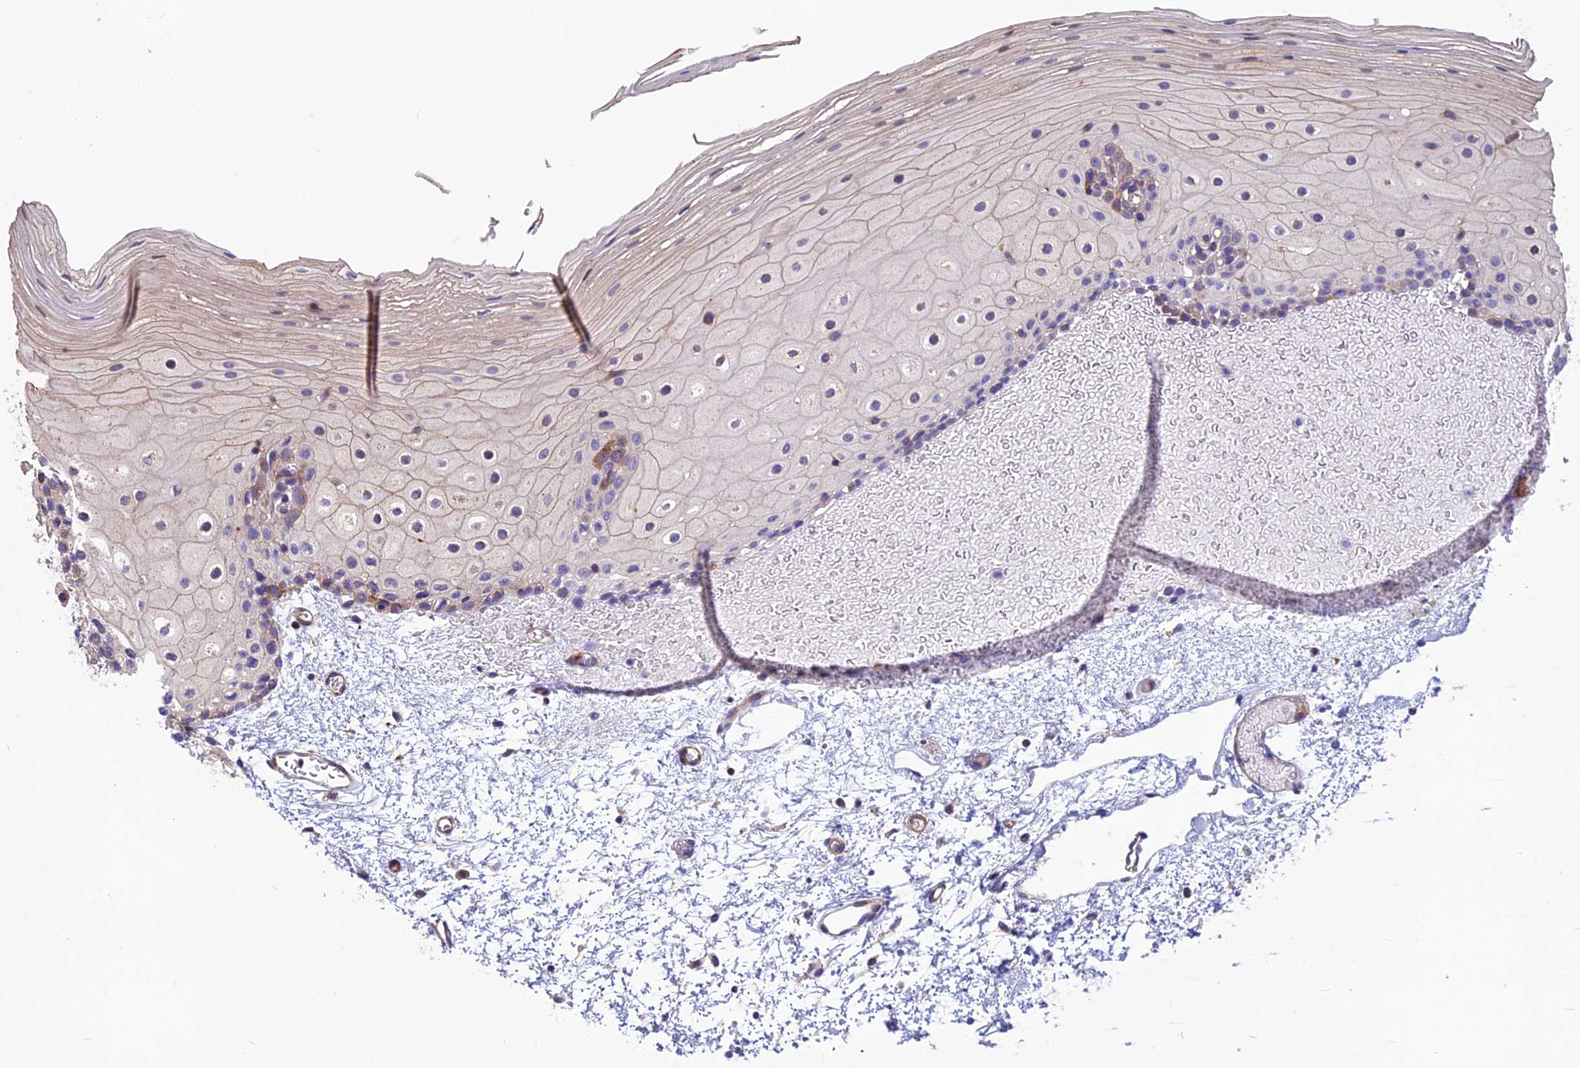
{"staining": {"intensity": "moderate", "quantity": "<25%", "location": "cytoplasmic/membranous"}, "tissue": "oral mucosa", "cell_type": "Squamous epithelial cells", "image_type": "normal", "snomed": [{"axis": "morphology", "description": "Normal tissue, NOS"}, {"axis": "topography", "description": "Oral tissue"}], "caption": "Oral mucosa stained for a protein (brown) displays moderate cytoplasmic/membranous positive expression in about <25% of squamous epithelial cells.", "gene": "ANO3", "patient": {"sex": "female", "age": 70}}